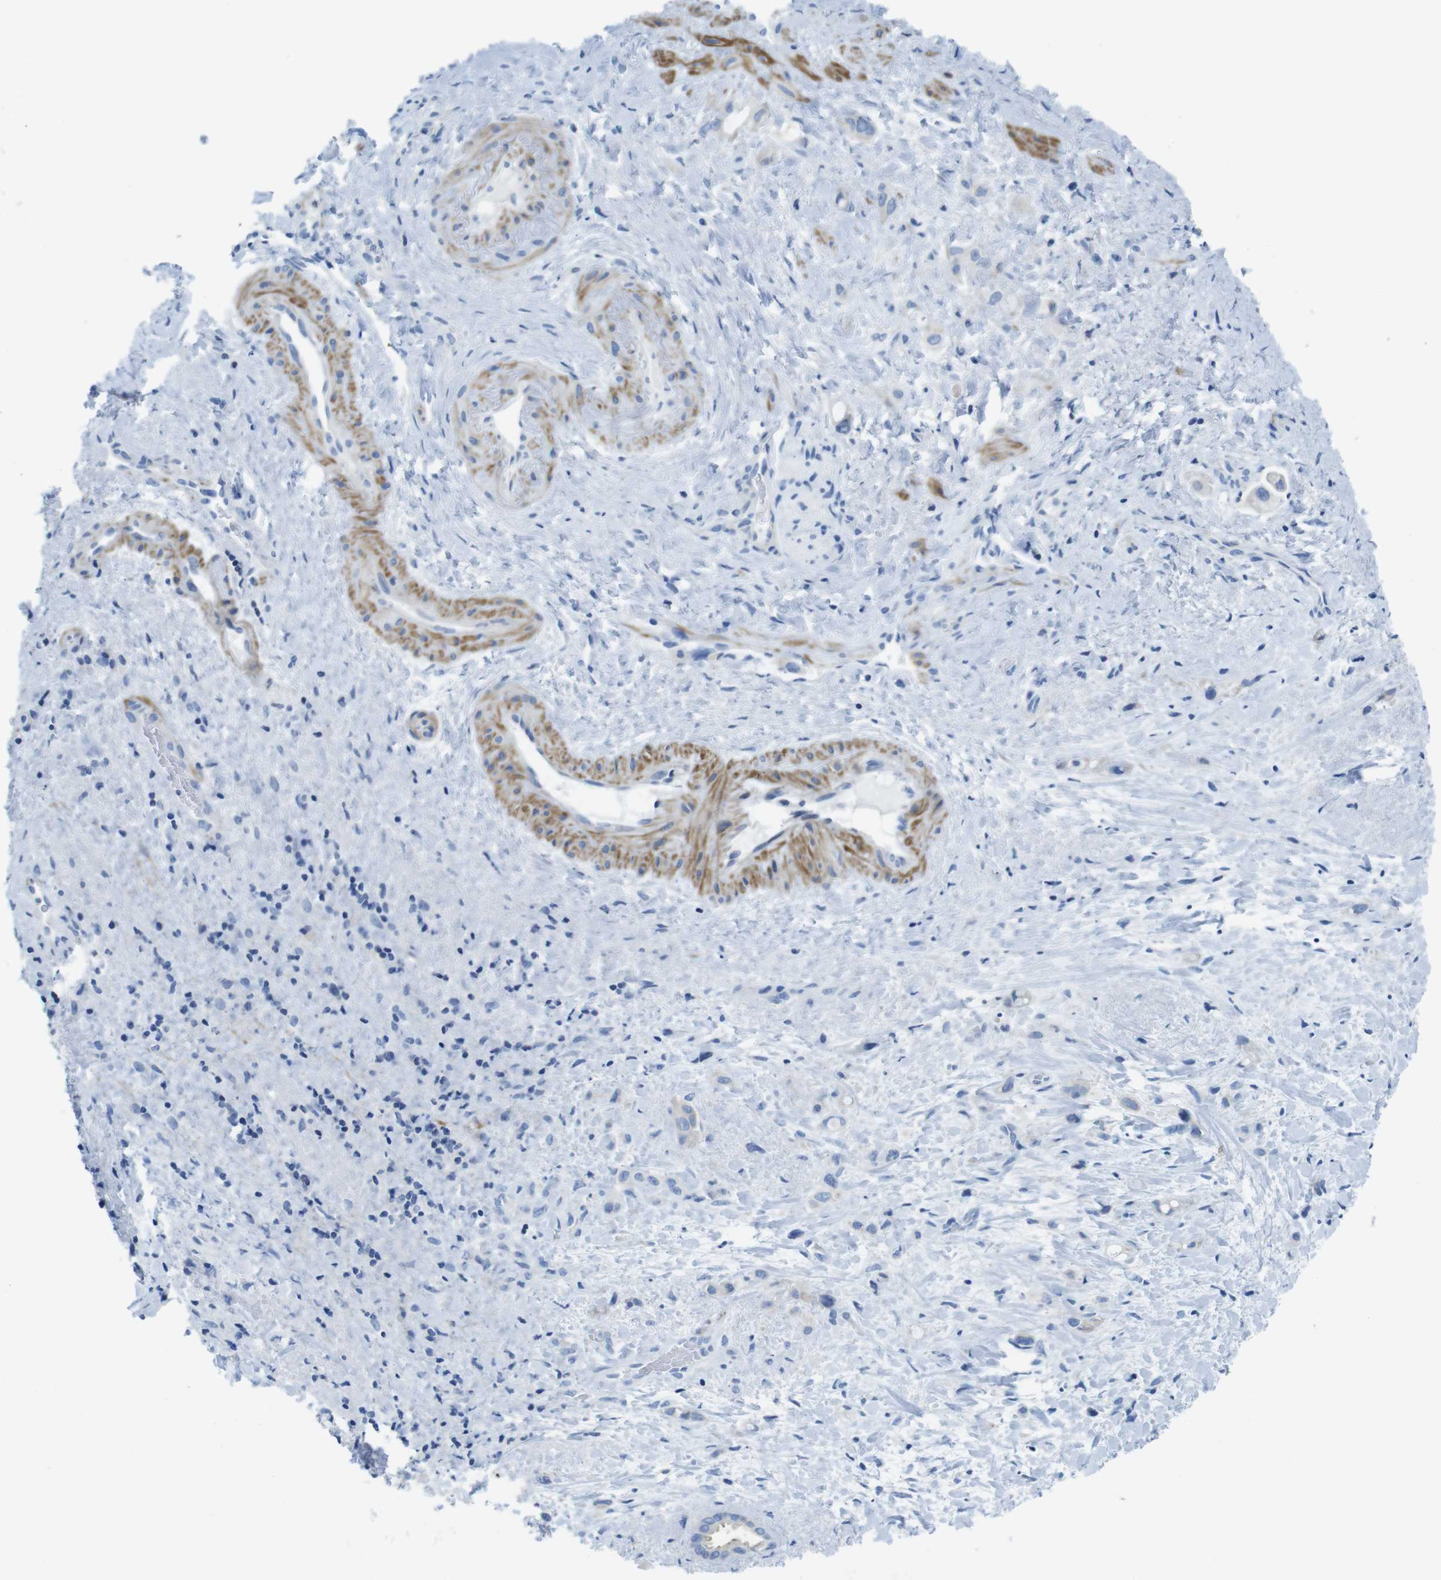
{"staining": {"intensity": "weak", "quantity": "<25%", "location": "cytoplasmic/membranous"}, "tissue": "liver cancer", "cell_type": "Tumor cells", "image_type": "cancer", "snomed": [{"axis": "morphology", "description": "Cholangiocarcinoma"}, {"axis": "topography", "description": "Liver"}], "caption": "This is an immunohistochemistry (IHC) micrograph of cholangiocarcinoma (liver). There is no expression in tumor cells.", "gene": "ASIC5", "patient": {"sex": "female", "age": 65}}